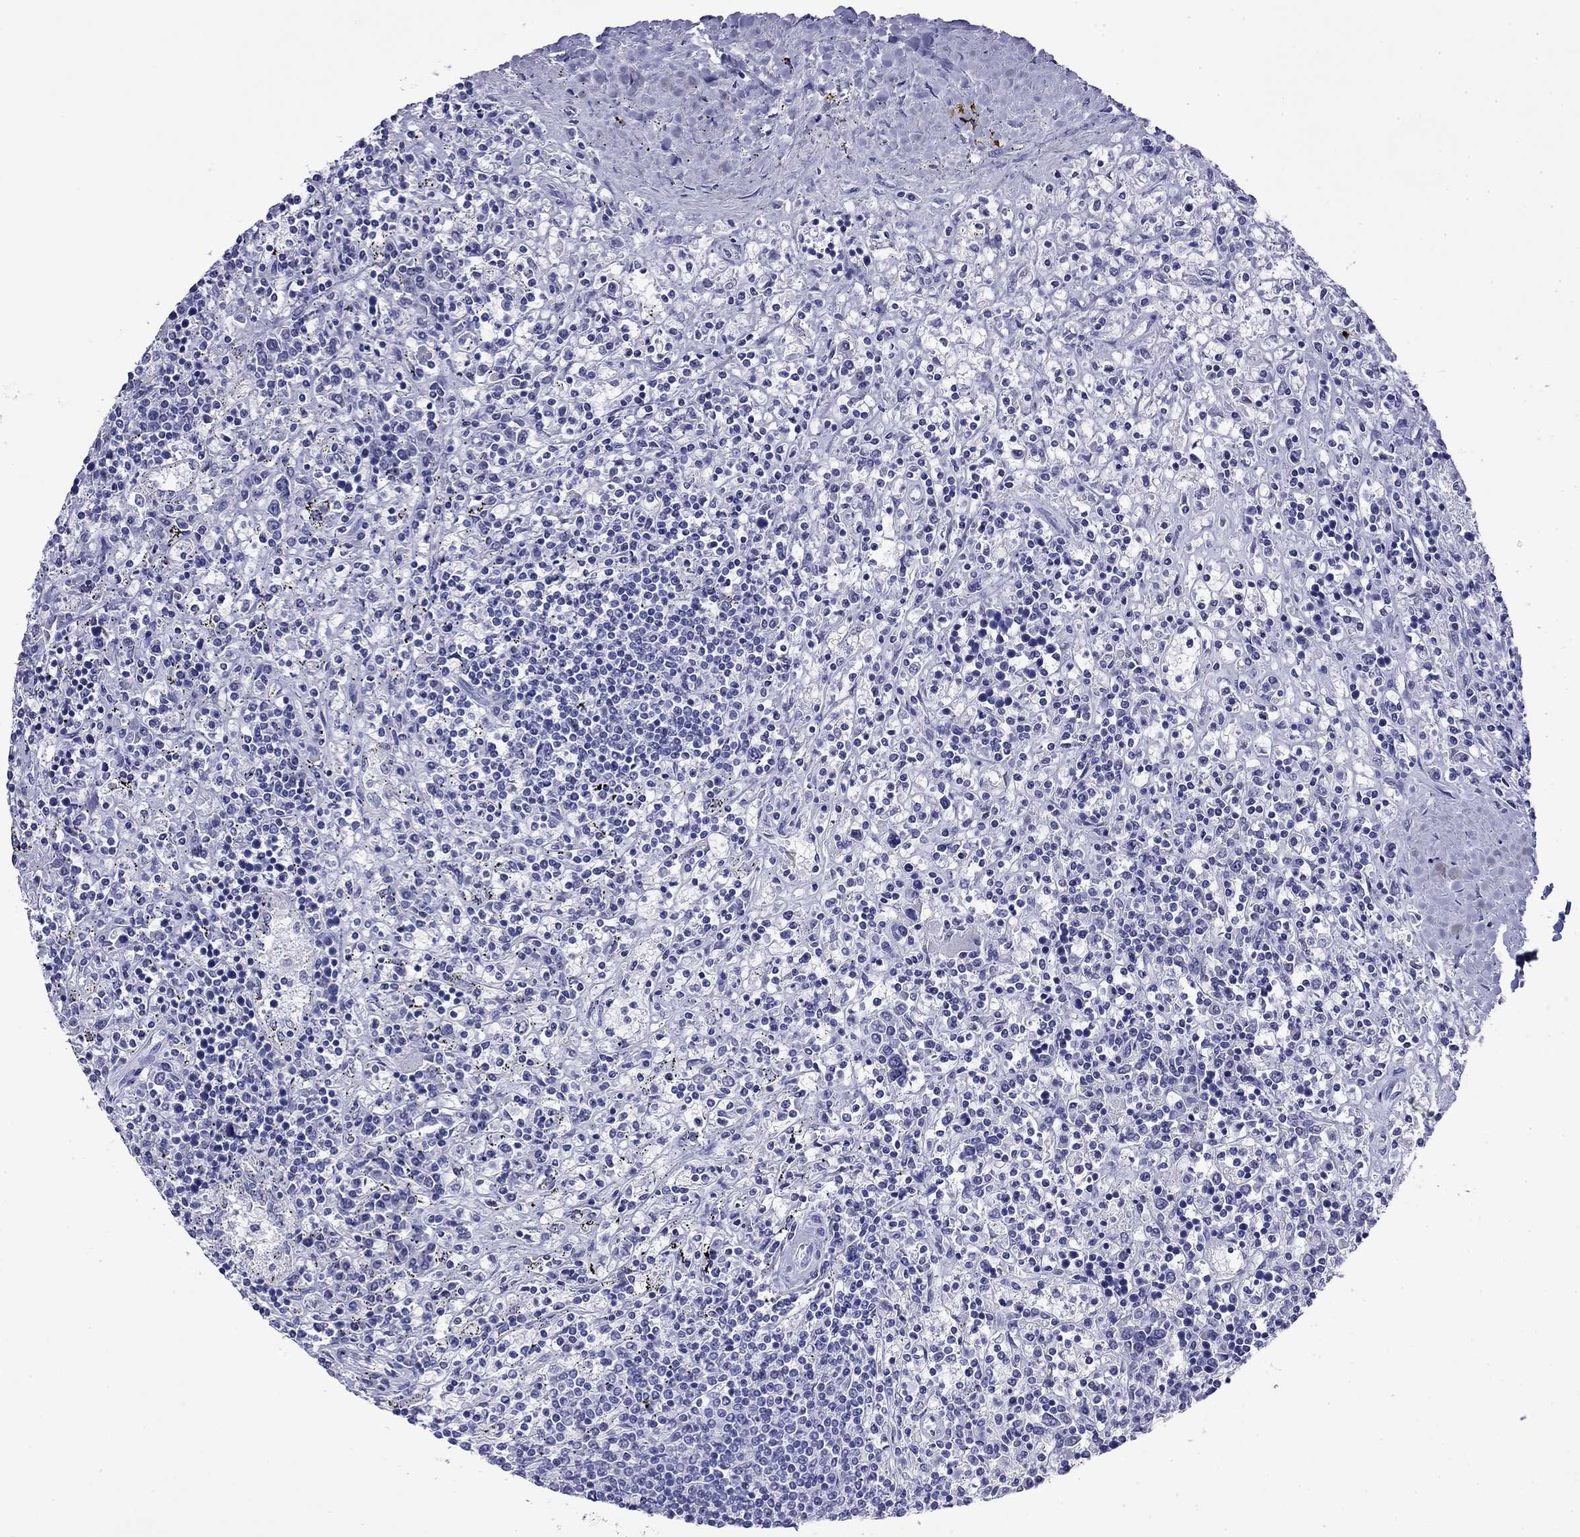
{"staining": {"intensity": "negative", "quantity": "none", "location": "none"}, "tissue": "lymphoma", "cell_type": "Tumor cells", "image_type": "cancer", "snomed": [{"axis": "morphology", "description": "Malignant lymphoma, non-Hodgkin's type, Low grade"}, {"axis": "topography", "description": "Spleen"}], "caption": "A high-resolution micrograph shows immunohistochemistry staining of malignant lymphoma, non-Hodgkin's type (low-grade), which demonstrates no significant staining in tumor cells.", "gene": "FIGLA", "patient": {"sex": "male", "age": 62}}